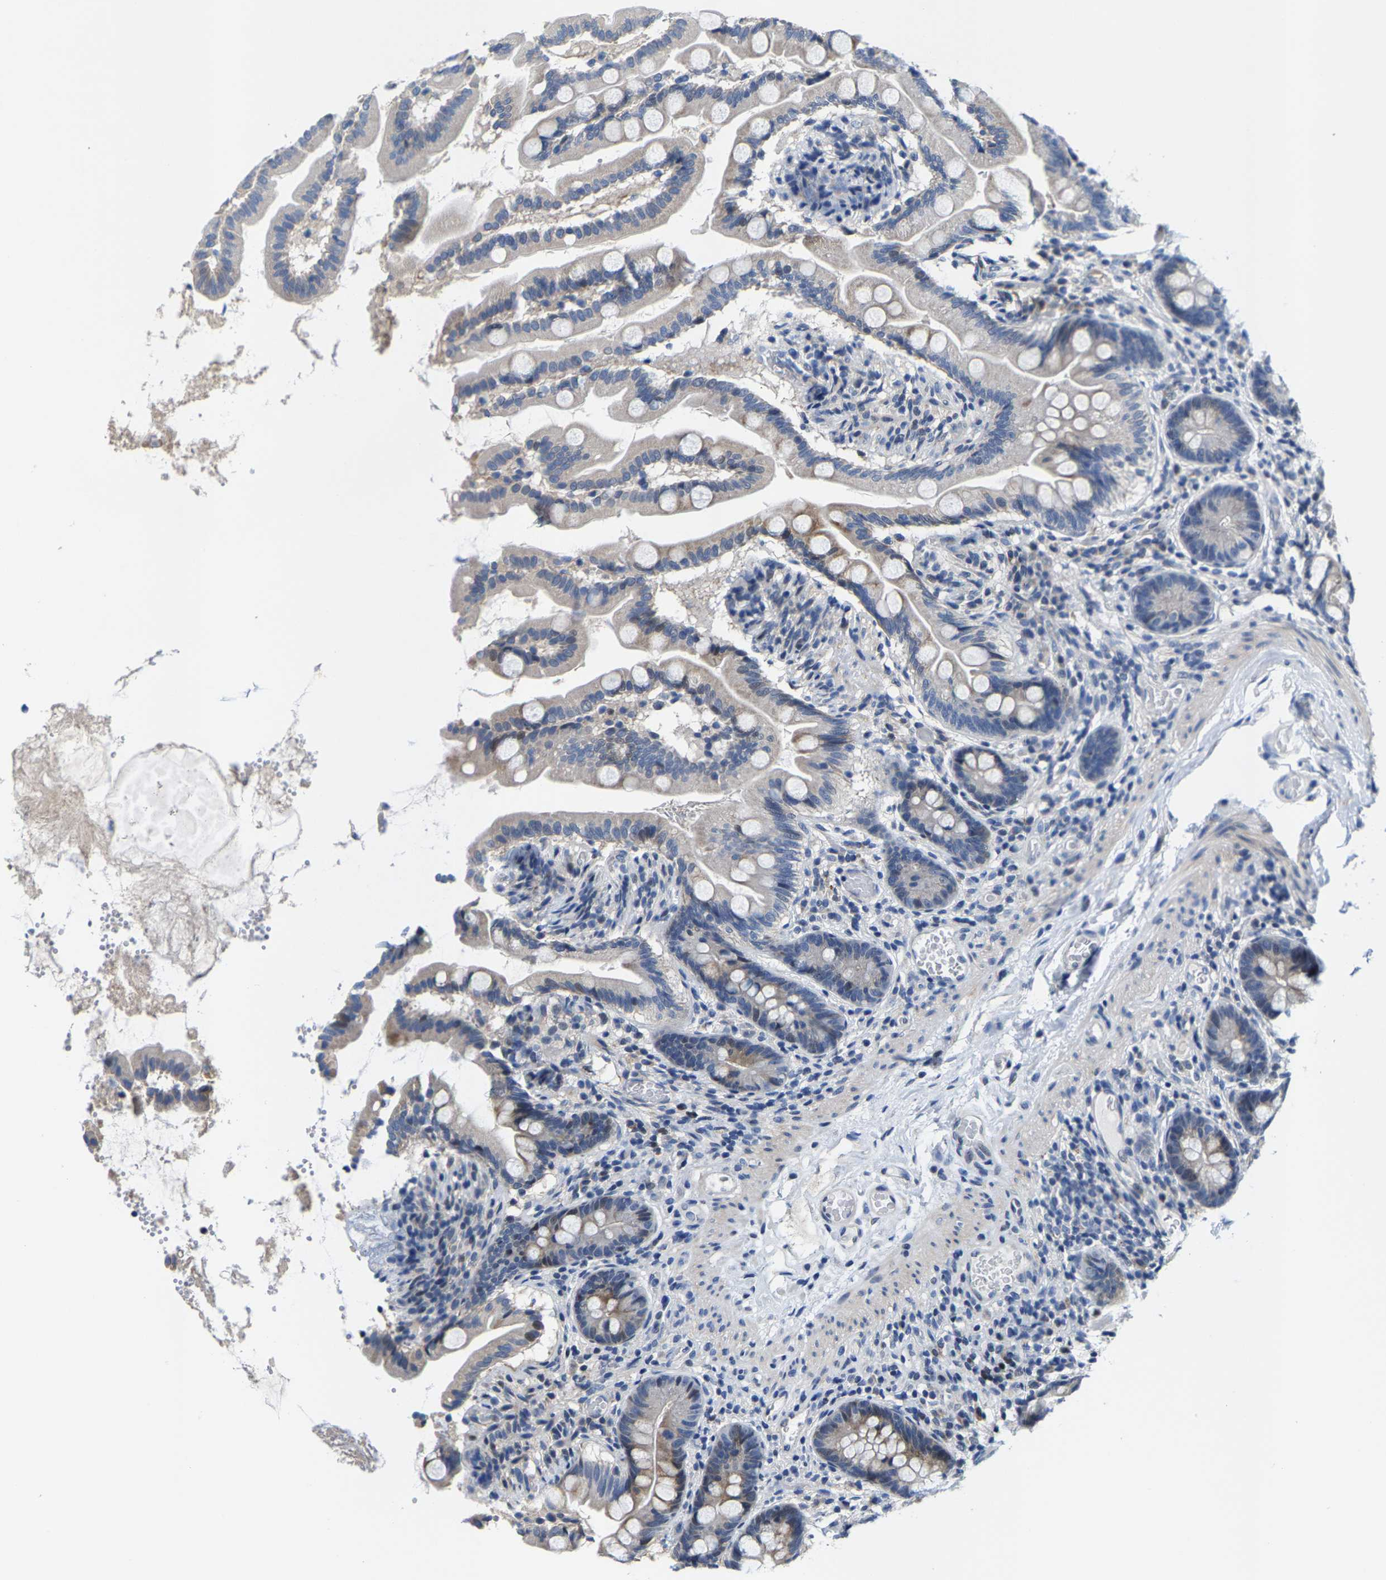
{"staining": {"intensity": "weak", "quantity": "<25%", "location": "cytoplasmic/membranous"}, "tissue": "small intestine", "cell_type": "Glandular cells", "image_type": "normal", "snomed": [{"axis": "morphology", "description": "Normal tissue, NOS"}, {"axis": "topography", "description": "Small intestine"}], "caption": "This is an immunohistochemistry histopathology image of unremarkable small intestine. There is no expression in glandular cells.", "gene": "KLHL1", "patient": {"sex": "female", "age": 56}}